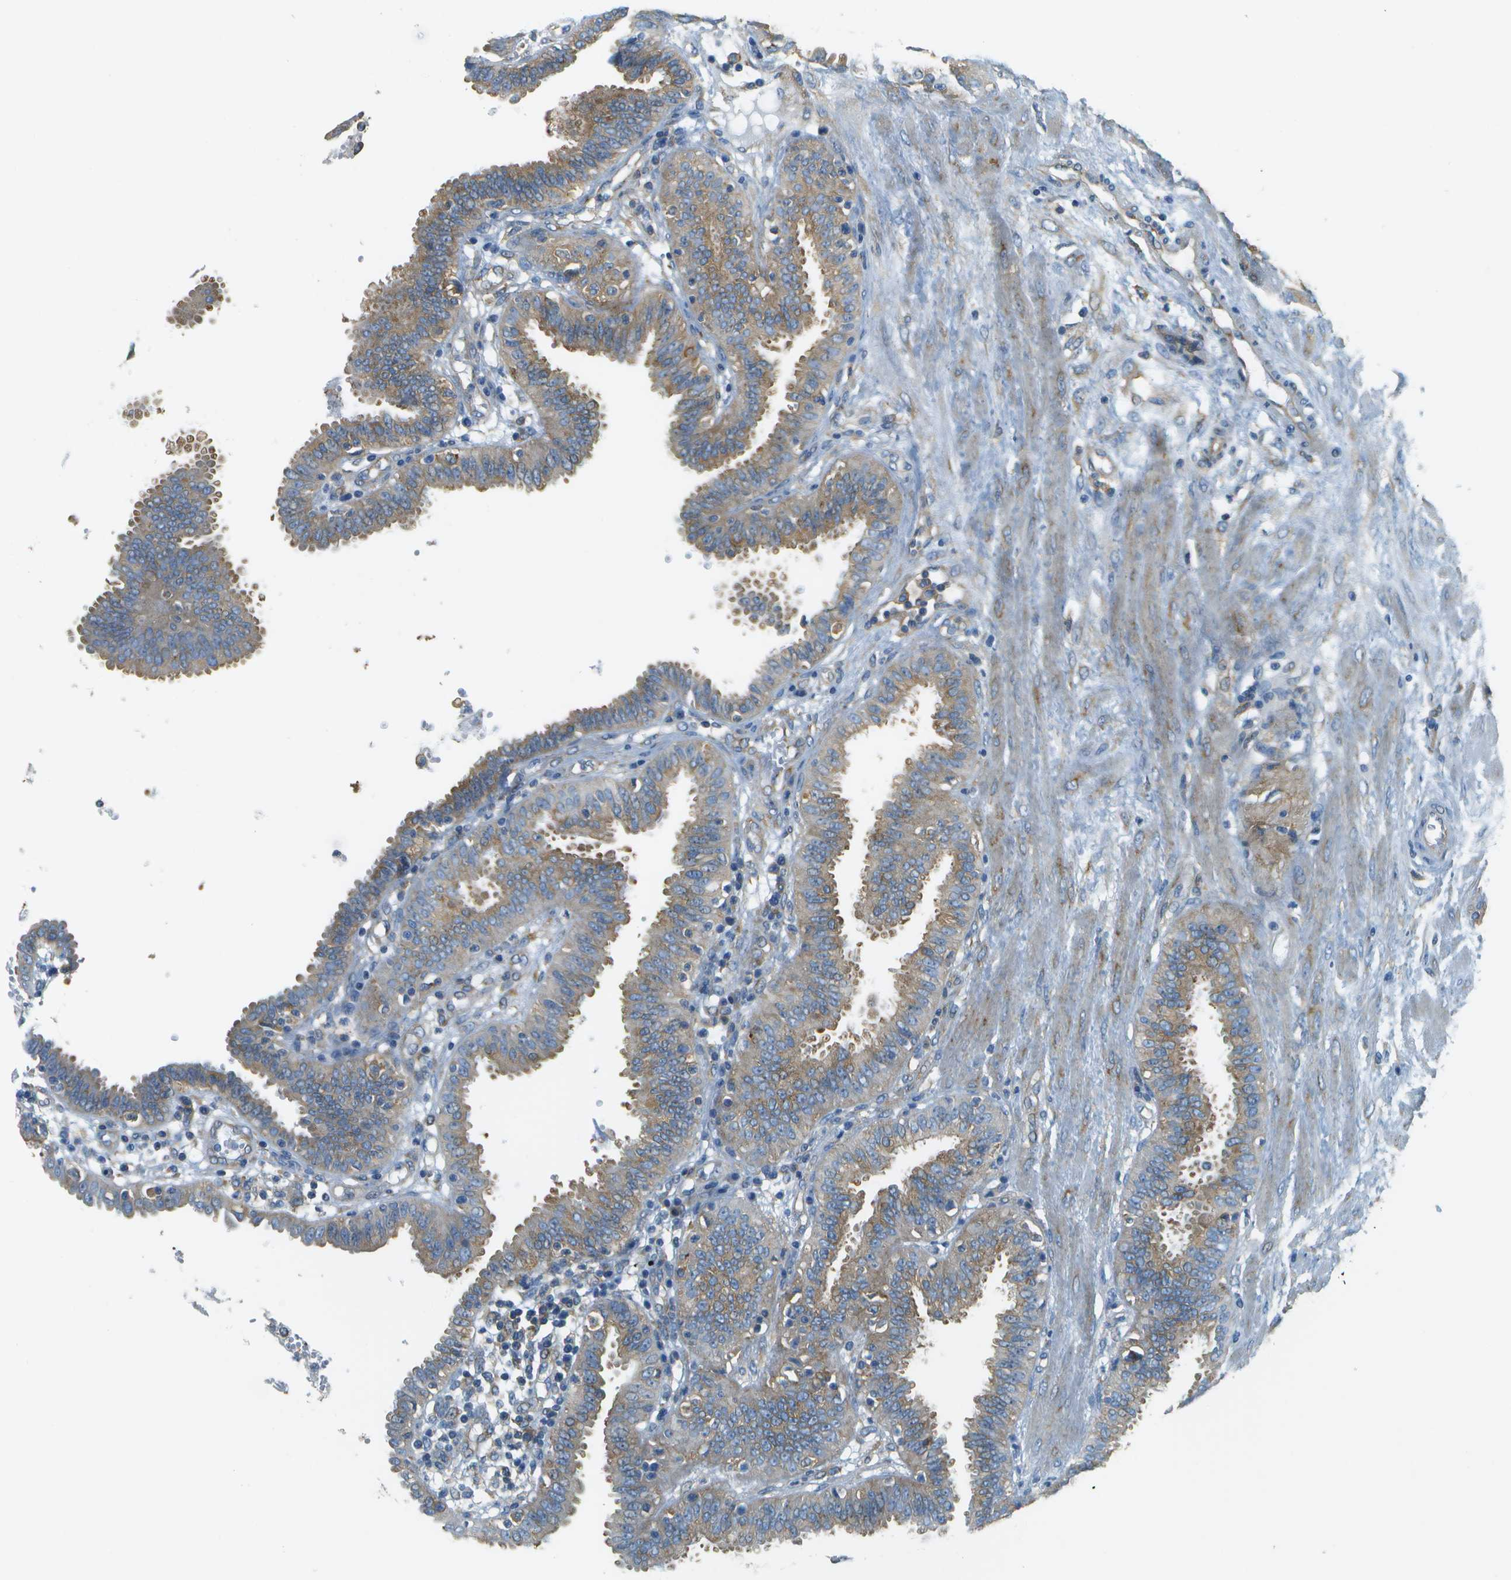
{"staining": {"intensity": "moderate", "quantity": ">75%", "location": "cytoplasmic/membranous"}, "tissue": "fallopian tube", "cell_type": "Glandular cells", "image_type": "normal", "snomed": [{"axis": "morphology", "description": "Normal tissue, NOS"}, {"axis": "topography", "description": "Fallopian tube"}], "caption": "Brown immunohistochemical staining in unremarkable human fallopian tube reveals moderate cytoplasmic/membranous expression in approximately >75% of glandular cells.", "gene": "CLTC", "patient": {"sex": "female", "age": 32}}